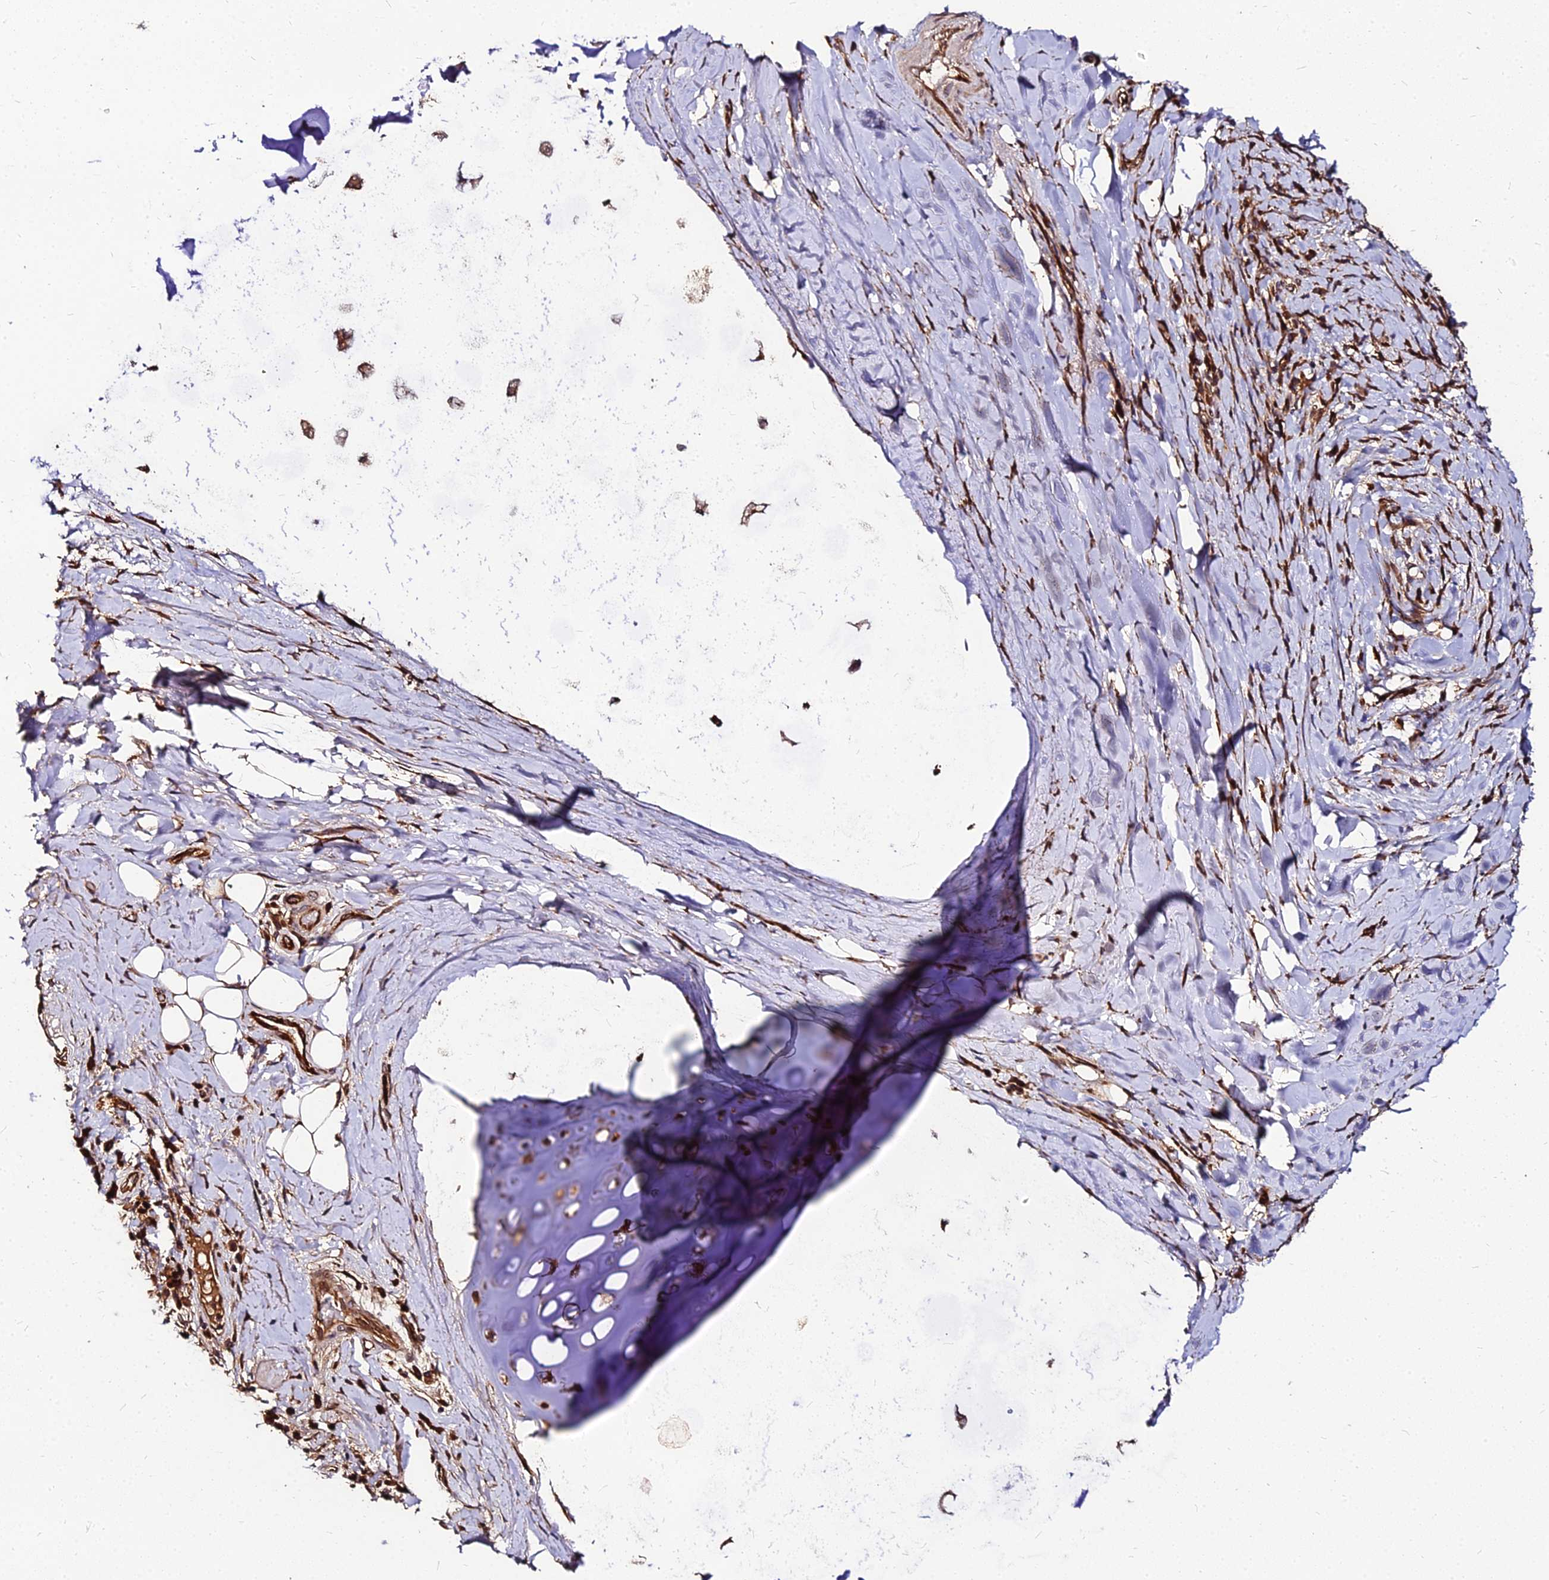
{"staining": {"intensity": "moderate", "quantity": ">75%", "location": "cytoplasmic/membranous"}, "tissue": "adipose tissue", "cell_type": "Adipocytes", "image_type": "normal", "snomed": [{"axis": "morphology", "description": "Normal tissue, NOS"}, {"axis": "morphology", "description": "Squamous cell carcinoma, NOS"}, {"axis": "topography", "description": "Bronchus"}, {"axis": "topography", "description": "Lung"}], "caption": "Moderate cytoplasmic/membranous positivity for a protein is identified in approximately >75% of adipocytes of unremarkable adipose tissue using immunohistochemistry (IHC).", "gene": "PDE4D", "patient": {"sex": "male", "age": 64}}